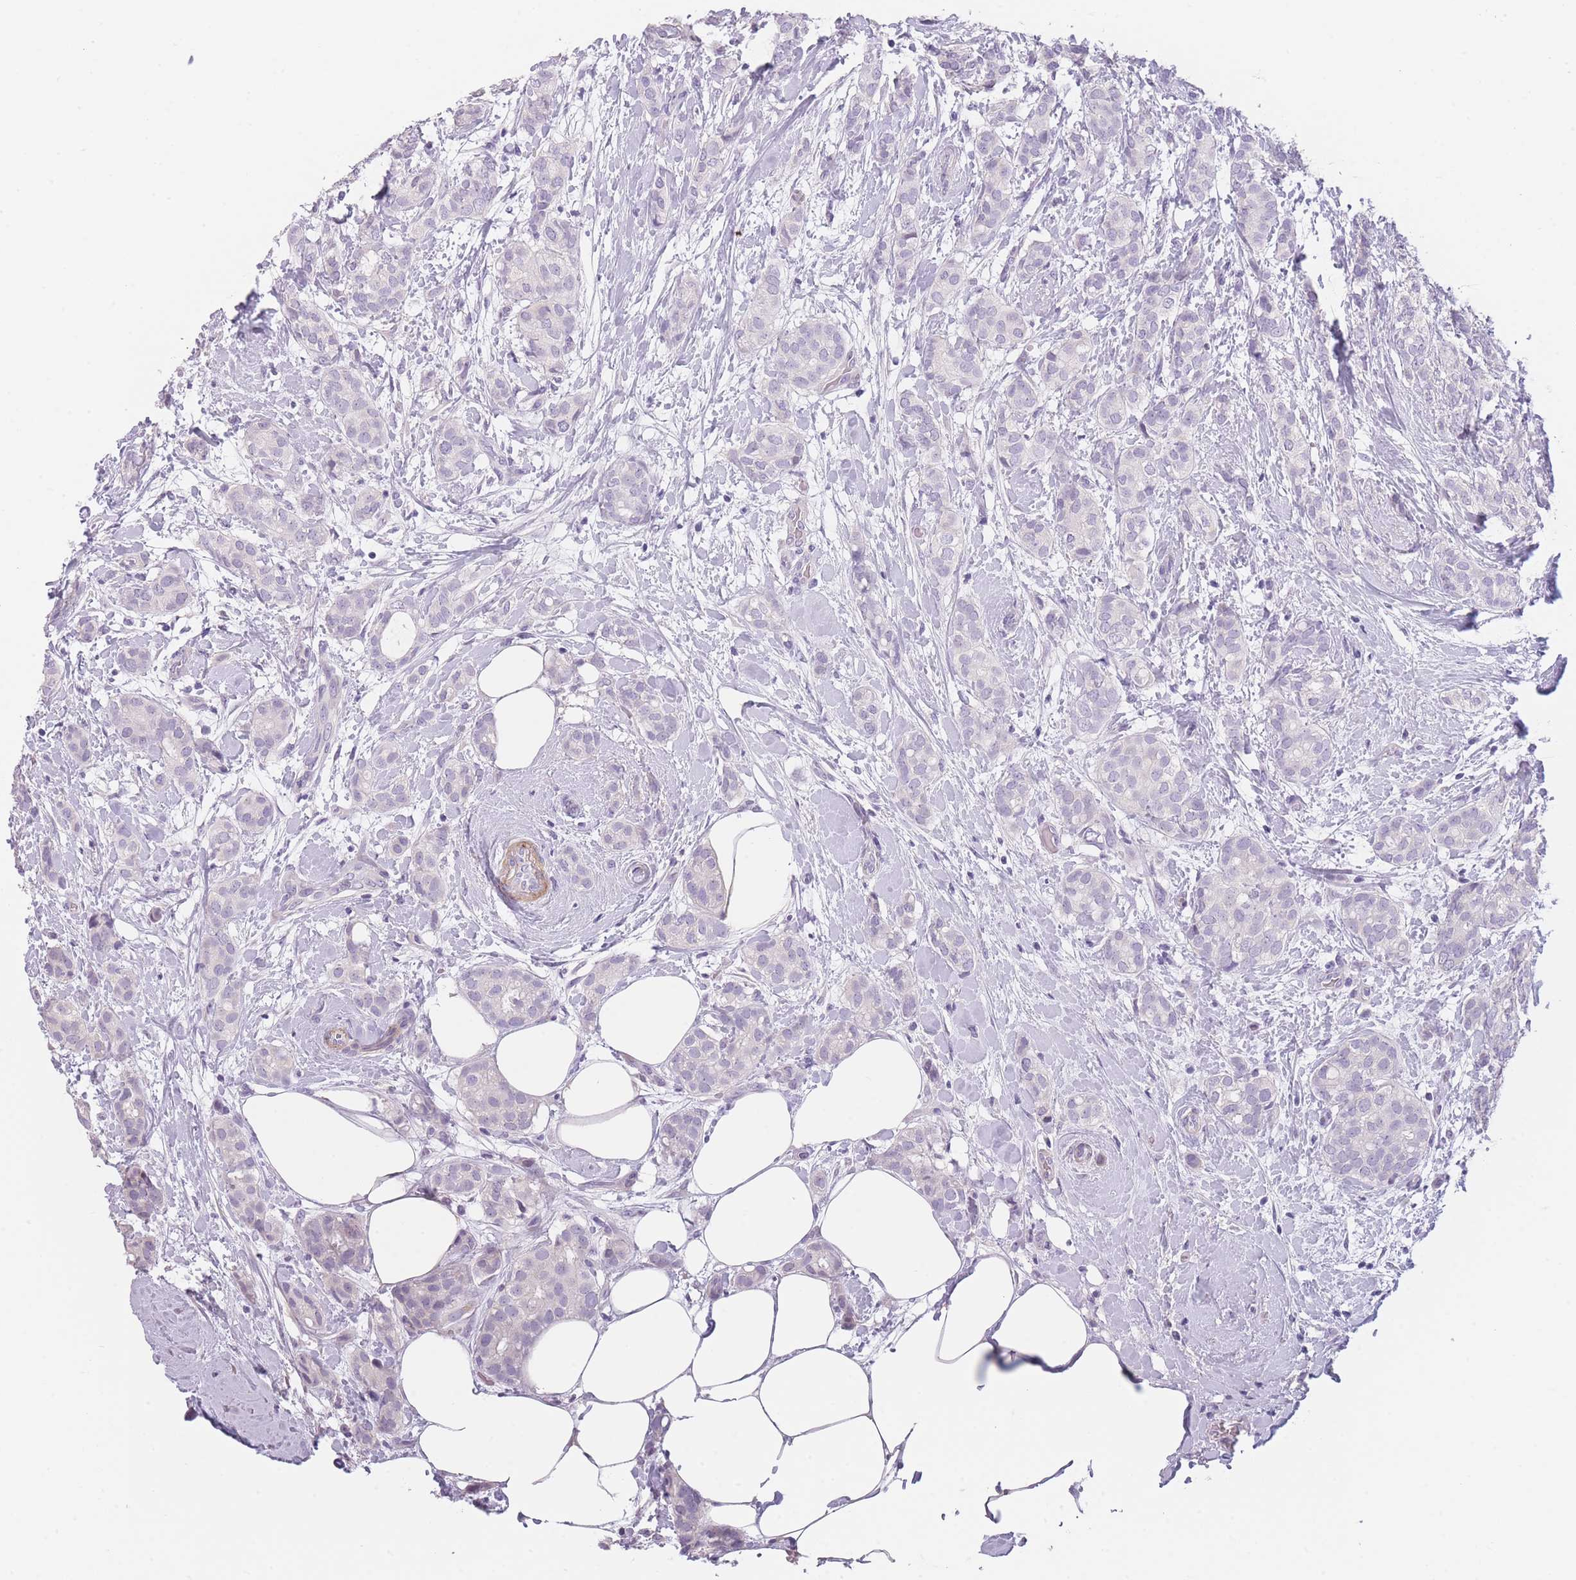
{"staining": {"intensity": "negative", "quantity": "none", "location": "none"}, "tissue": "breast cancer", "cell_type": "Tumor cells", "image_type": "cancer", "snomed": [{"axis": "morphology", "description": "Duct carcinoma"}, {"axis": "topography", "description": "Breast"}], "caption": "Intraductal carcinoma (breast) was stained to show a protein in brown. There is no significant positivity in tumor cells.", "gene": "TMEM236", "patient": {"sex": "female", "age": 73}}